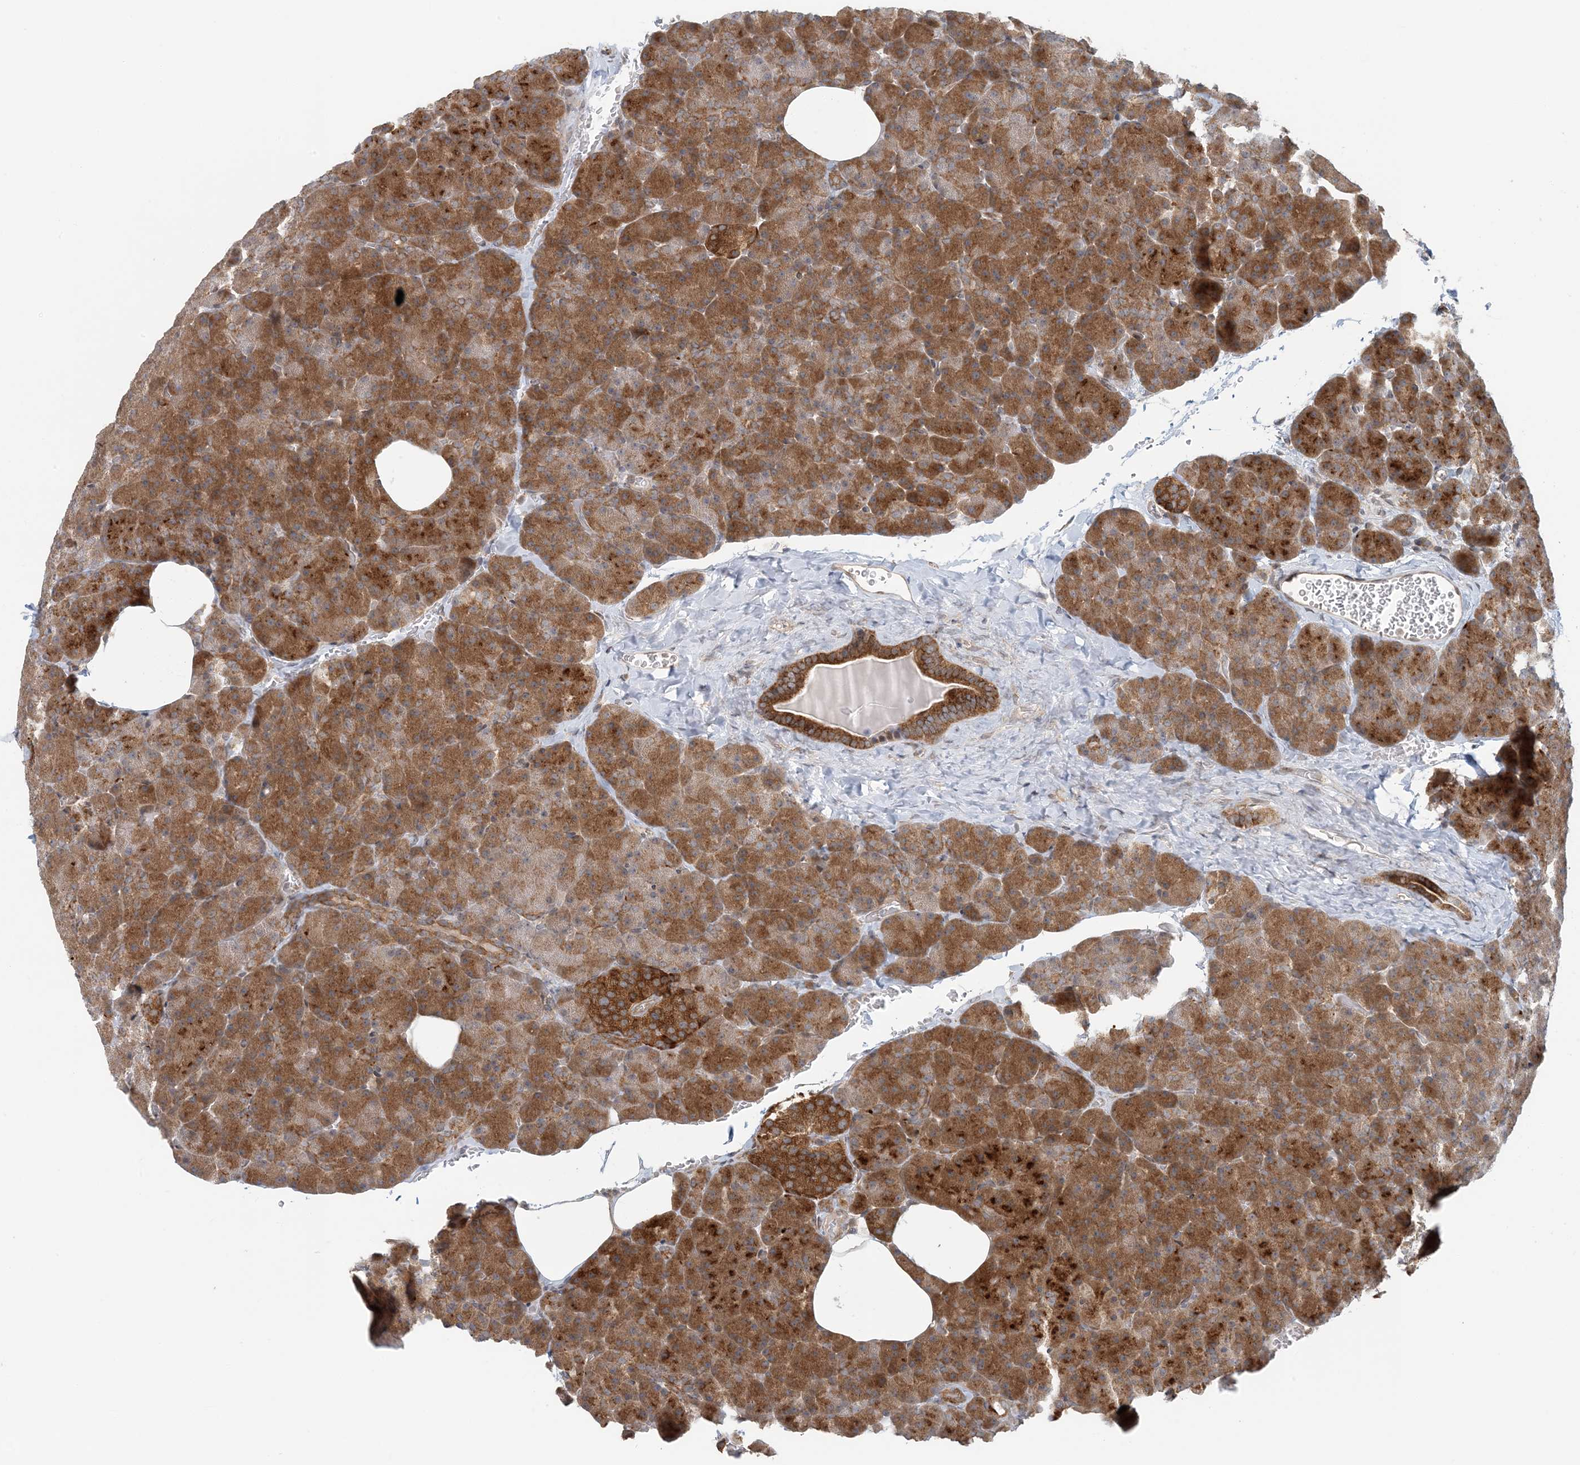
{"staining": {"intensity": "strong", "quantity": ">75%", "location": "cytoplasmic/membranous"}, "tissue": "pancreas", "cell_type": "Exocrine glandular cells", "image_type": "normal", "snomed": [{"axis": "morphology", "description": "Normal tissue, NOS"}, {"axis": "morphology", "description": "Carcinoid, malignant, NOS"}, {"axis": "topography", "description": "Pancreas"}], "caption": "High-power microscopy captured an immunohistochemistry histopathology image of normal pancreas, revealing strong cytoplasmic/membranous positivity in about >75% of exocrine glandular cells. The staining was performed using DAB (3,3'-diaminobenzidine), with brown indicating positive protein expression. Nuclei are stained blue with hematoxylin.", "gene": "ATP13A2", "patient": {"sex": "female", "age": 35}}